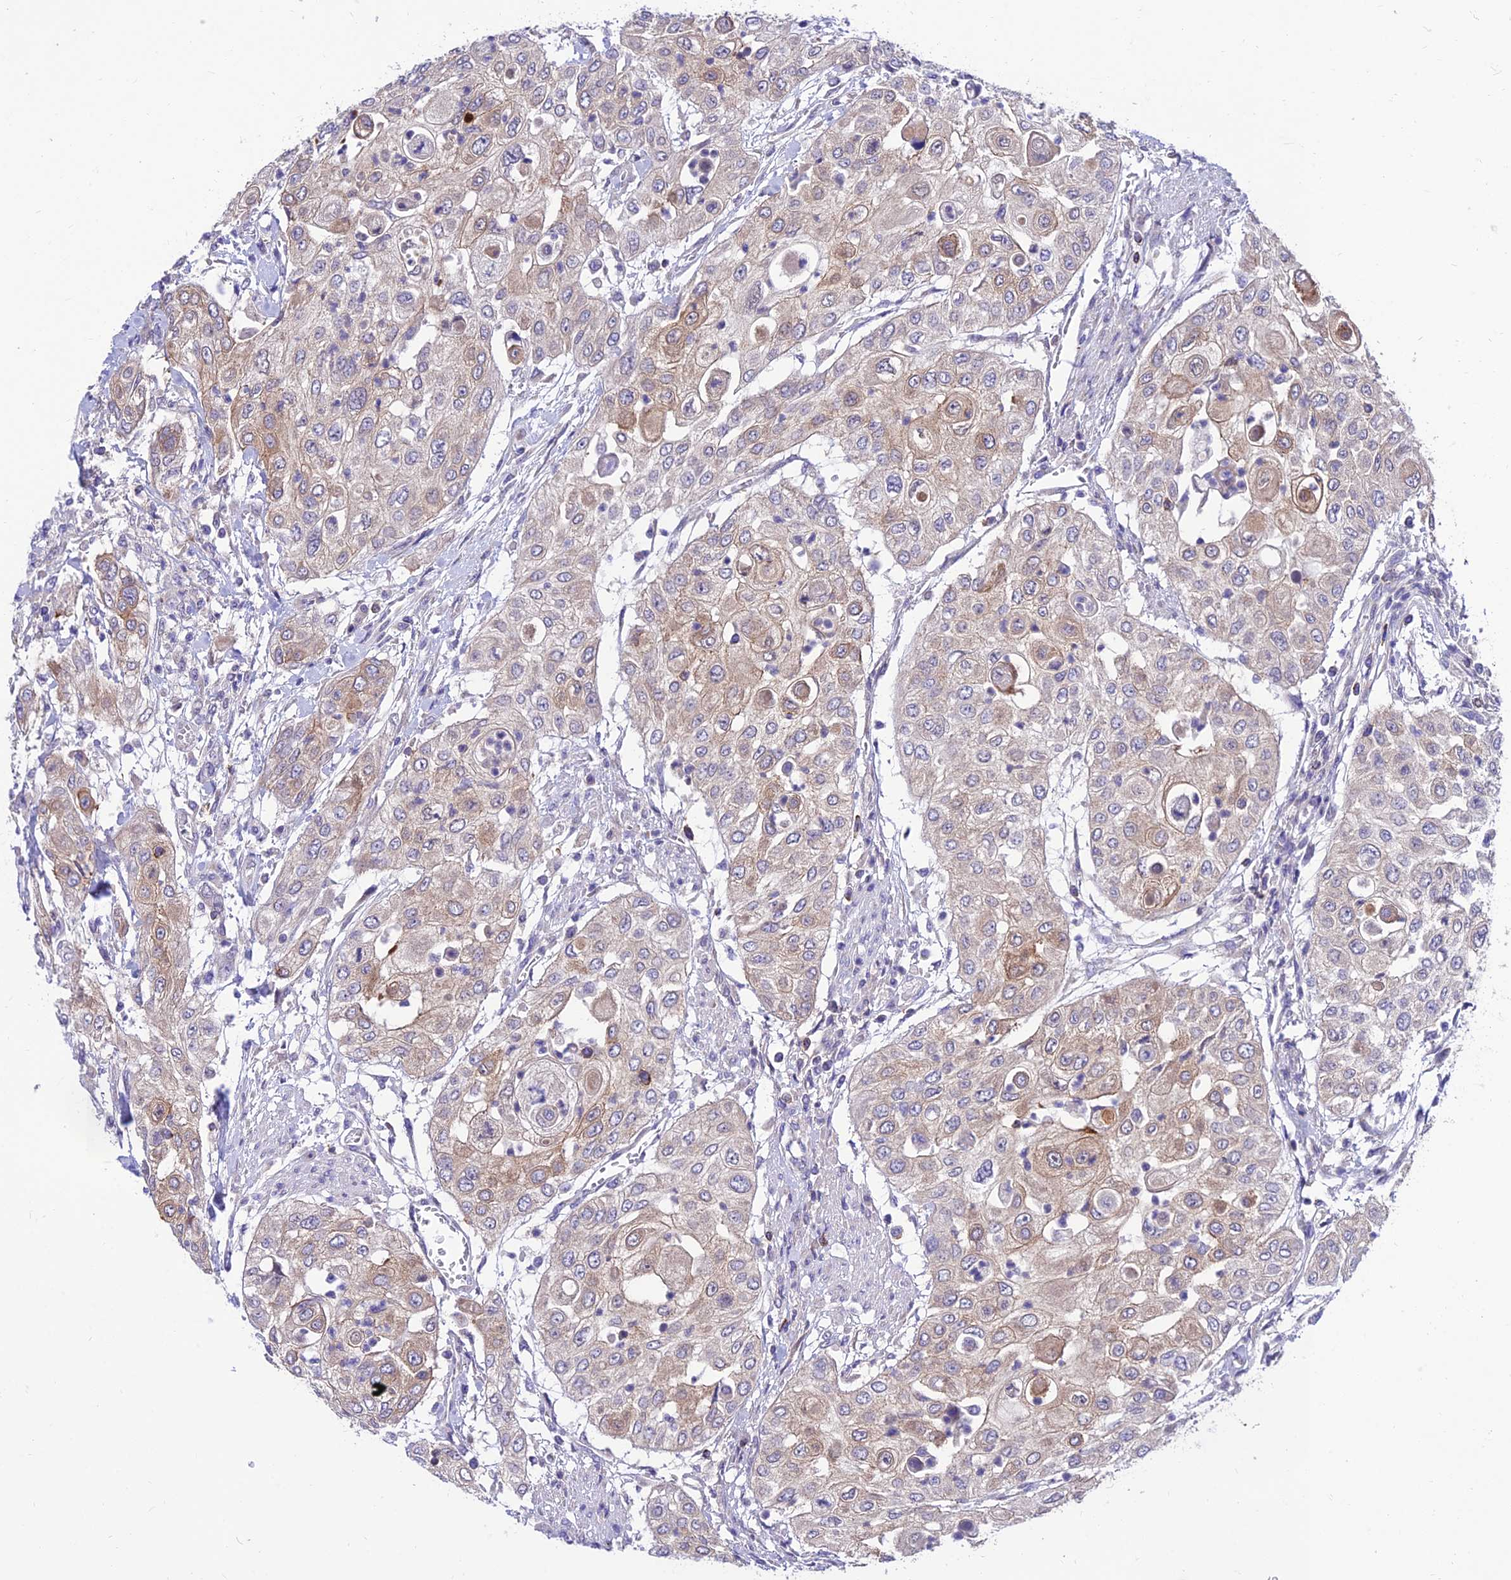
{"staining": {"intensity": "weak", "quantity": "25%-75%", "location": "cytoplasmic/membranous"}, "tissue": "urothelial cancer", "cell_type": "Tumor cells", "image_type": "cancer", "snomed": [{"axis": "morphology", "description": "Urothelial carcinoma, High grade"}, {"axis": "topography", "description": "Urinary bladder"}], "caption": "Protein expression analysis of human urothelial cancer reveals weak cytoplasmic/membranous expression in approximately 25%-75% of tumor cells.", "gene": "C6orf132", "patient": {"sex": "female", "age": 79}}